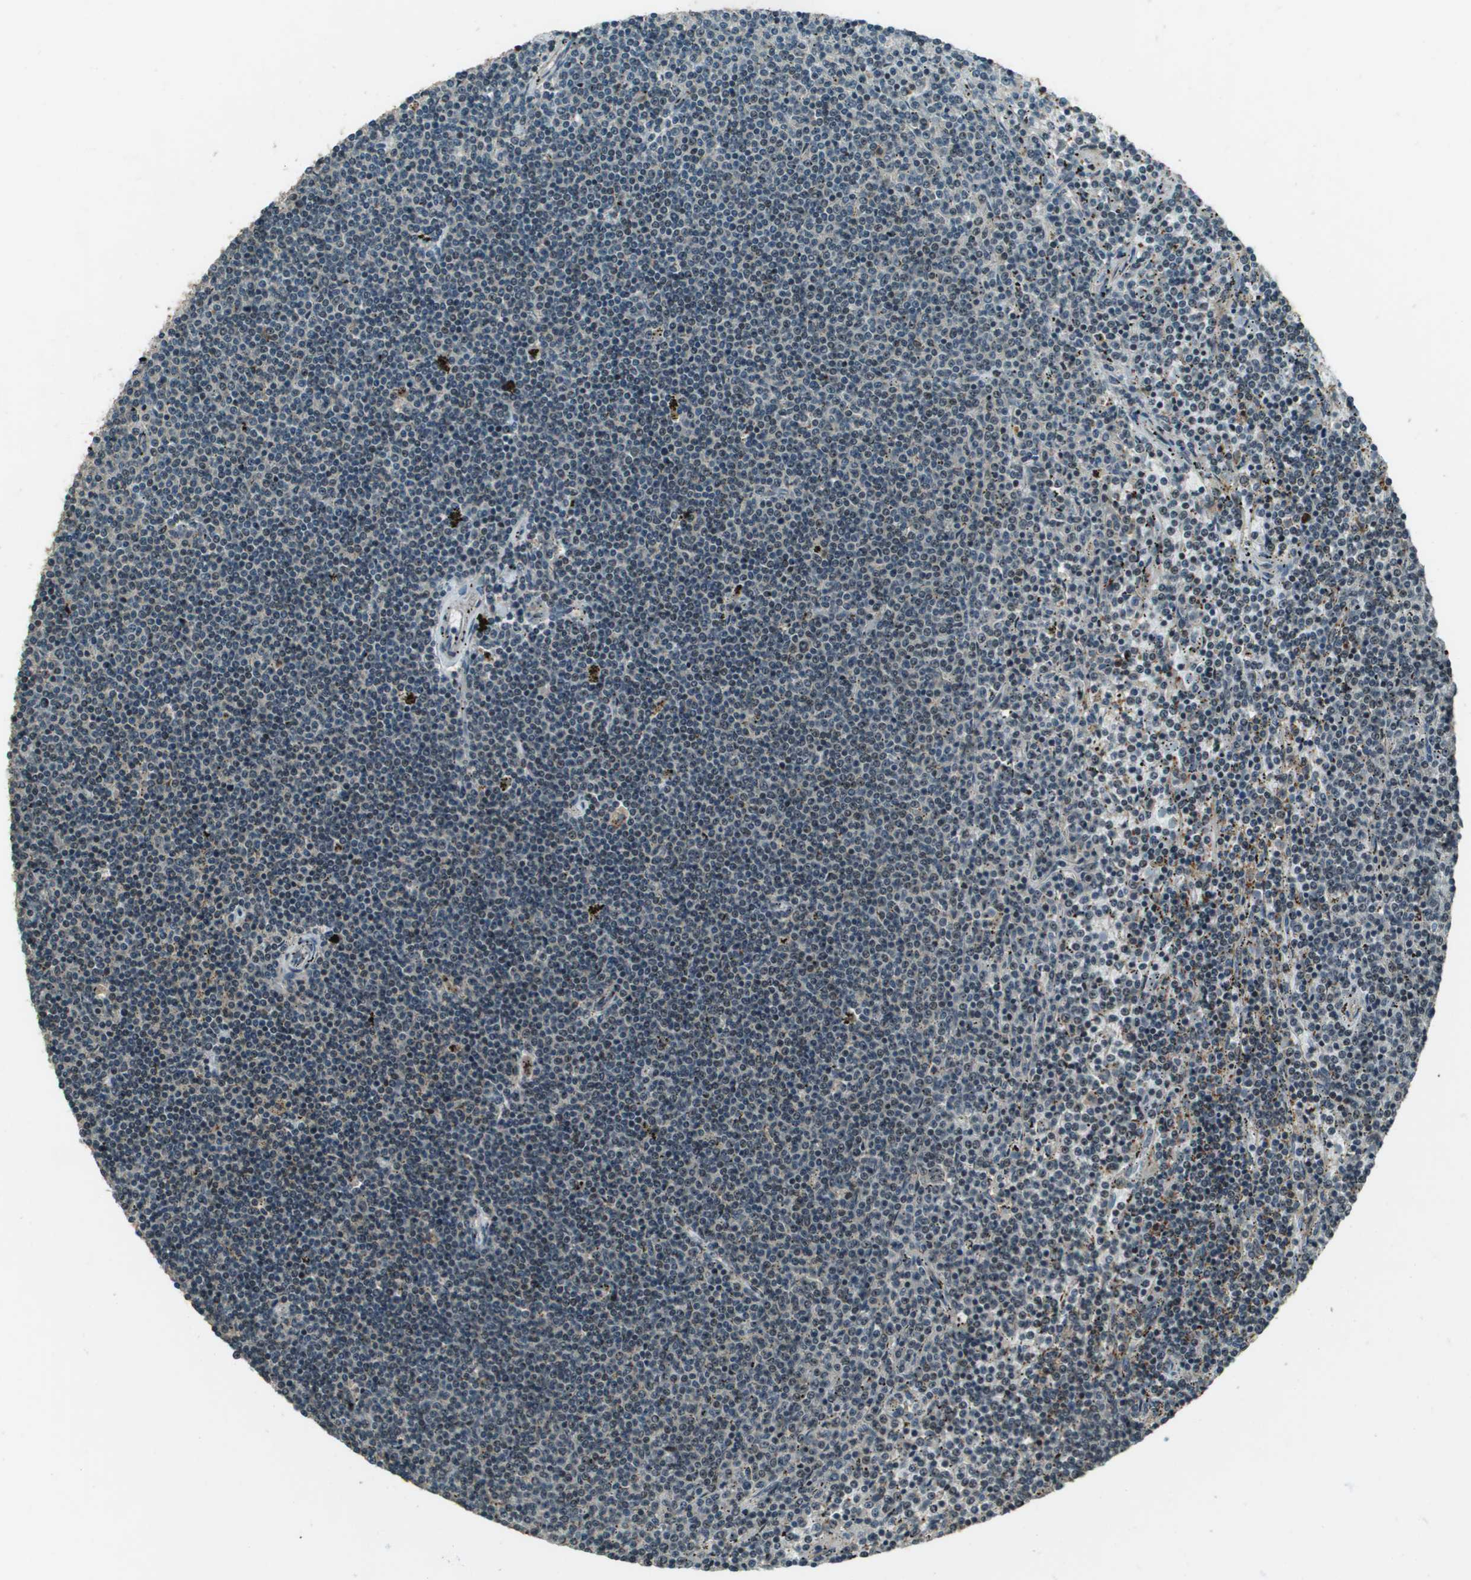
{"staining": {"intensity": "negative", "quantity": "none", "location": "none"}, "tissue": "lymphoma", "cell_type": "Tumor cells", "image_type": "cancer", "snomed": [{"axis": "morphology", "description": "Malignant lymphoma, non-Hodgkin's type, Low grade"}, {"axis": "topography", "description": "Spleen"}], "caption": "Lymphoma was stained to show a protein in brown. There is no significant expression in tumor cells.", "gene": "SDC3", "patient": {"sex": "female", "age": 50}}